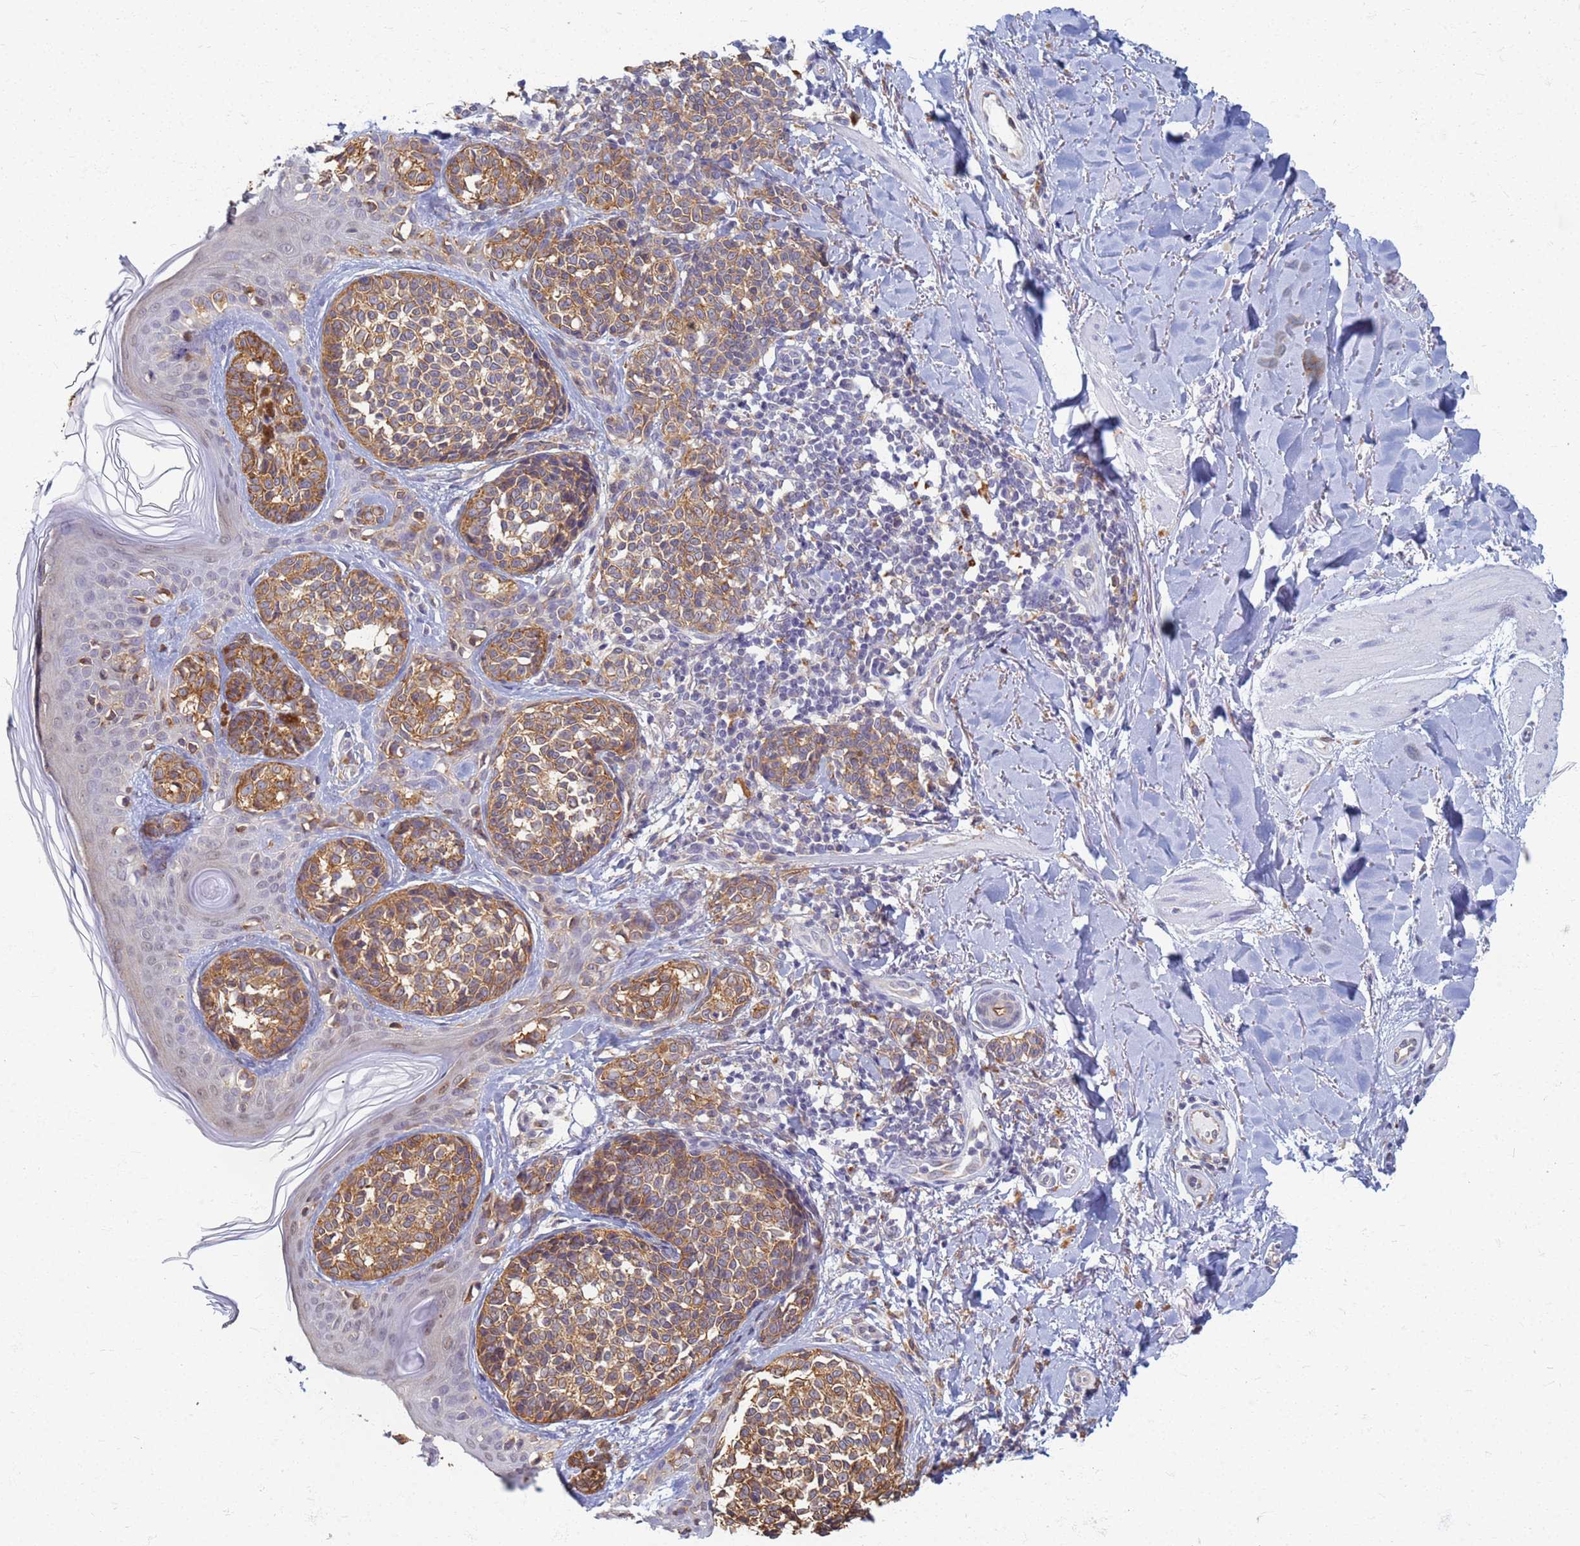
{"staining": {"intensity": "moderate", "quantity": ">75%", "location": "cytoplasmic/membranous"}, "tissue": "melanoma", "cell_type": "Tumor cells", "image_type": "cancer", "snomed": [{"axis": "morphology", "description": "Malignant melanoma, NOS"}, {"axis": "topography", "description": "Skin of upper extremity"}], "caption": "There is medium levels of moderate cytoplasmic/membranous staining in tumor cells of malignant melanoma, as demonstrated by immunohistochemical staining (brown color).", "gene": "ATP6V1E1", "patient": {"sex": "male", "age": 40}}